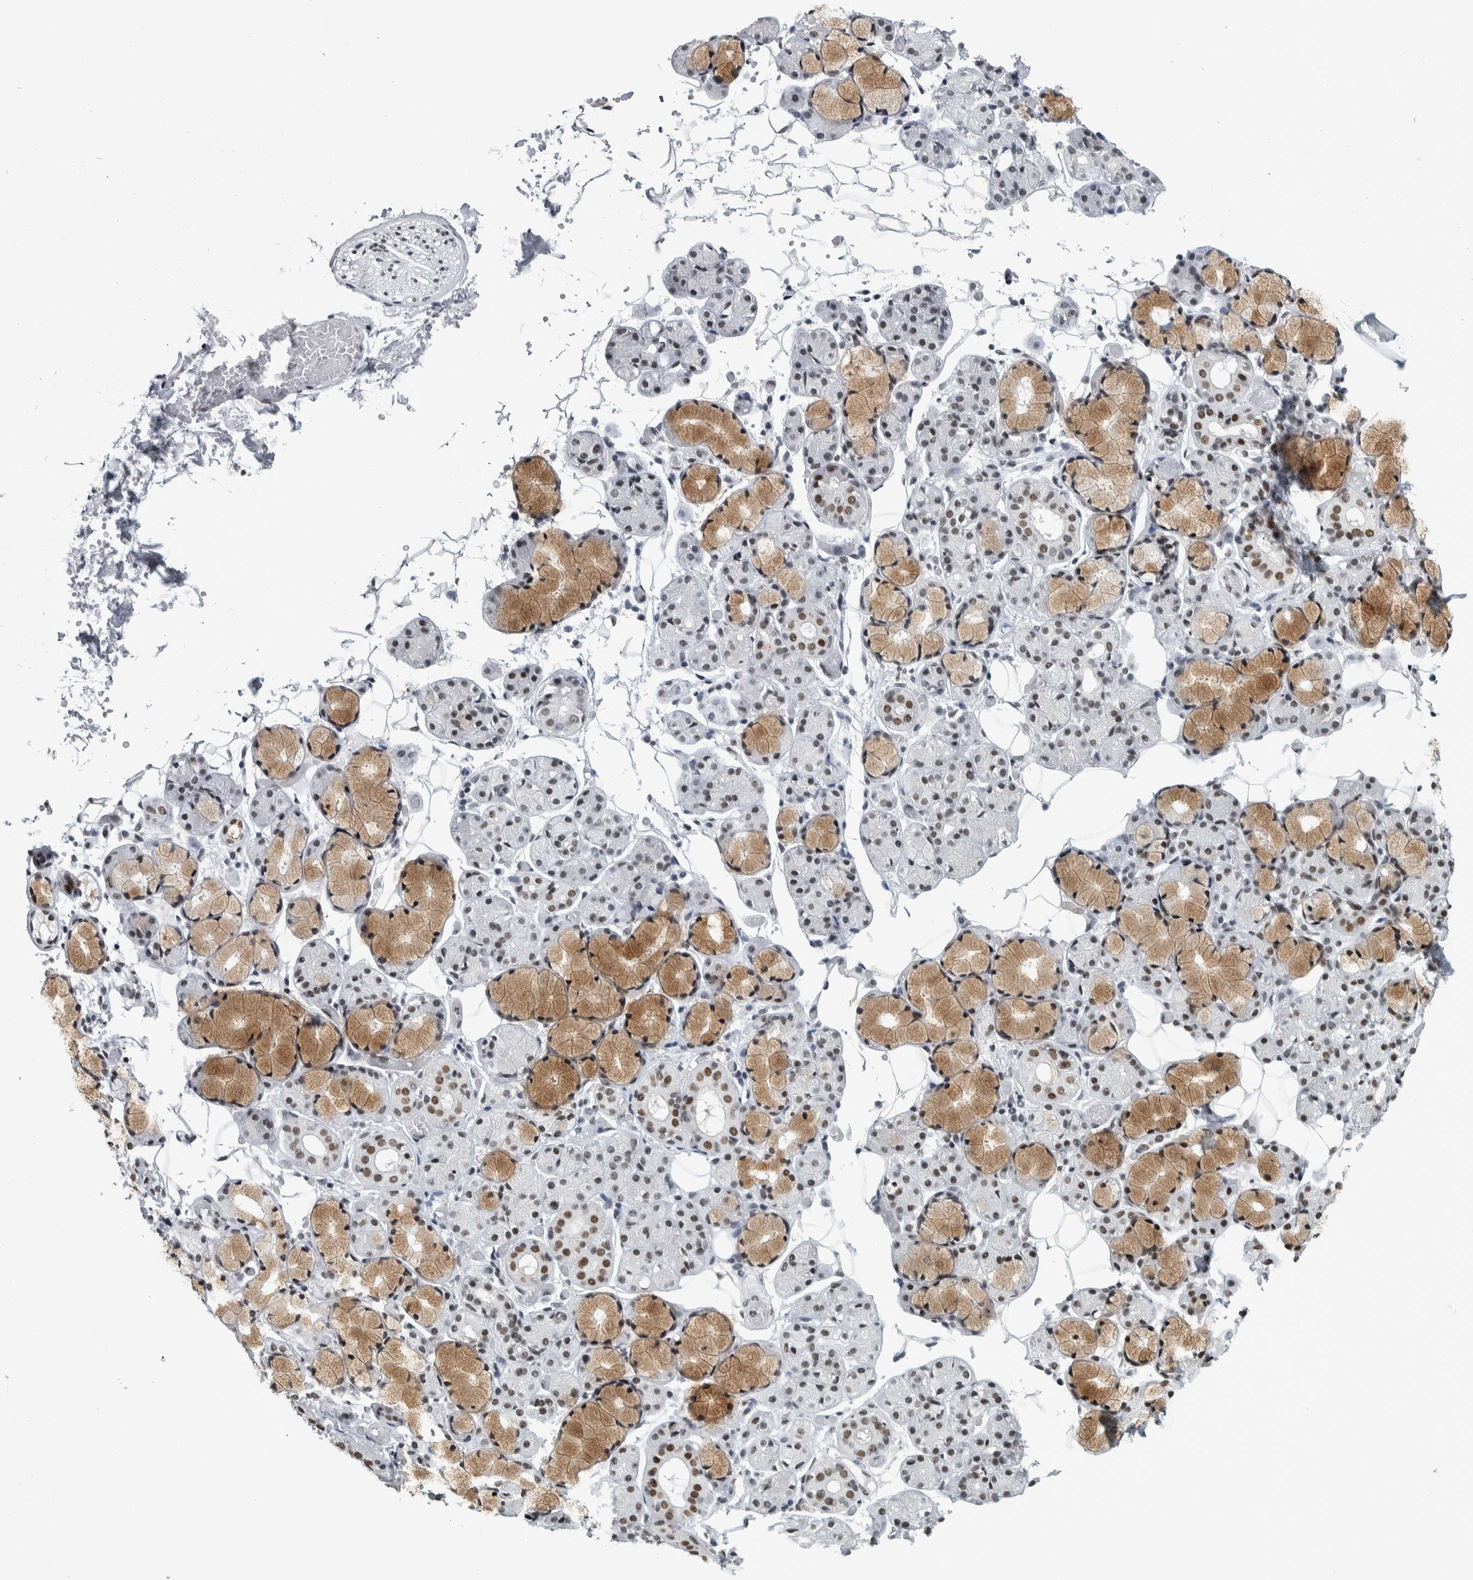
{"staining": {"intensity": "moderate", "quantity": "25%-75%", "location": "cytoplasmic/membranous,nuclear"}, "tissue": "salivary gland", "cell_type": "Glandular cells", "image_type": "normal", "snomed": [{"axis": "morphology", "description": "Normal tissue, NOS"}, {"axis": "topography", "description": "Salivary gland"}], "caption": "Immunohistochemistry (IHC) (DAB) staining of unremarkable salivary gland demonstrates moderate cytoplasmic/membranous,nuclear protein positivity in about 25%-75% of glandular cells. (DAB (3,3'-diaminobenzidine) = brown stain, brightfield microscopy at high magnification).", "gene": "TOP2B", "patient": {"sex": "male", "age": 63}}